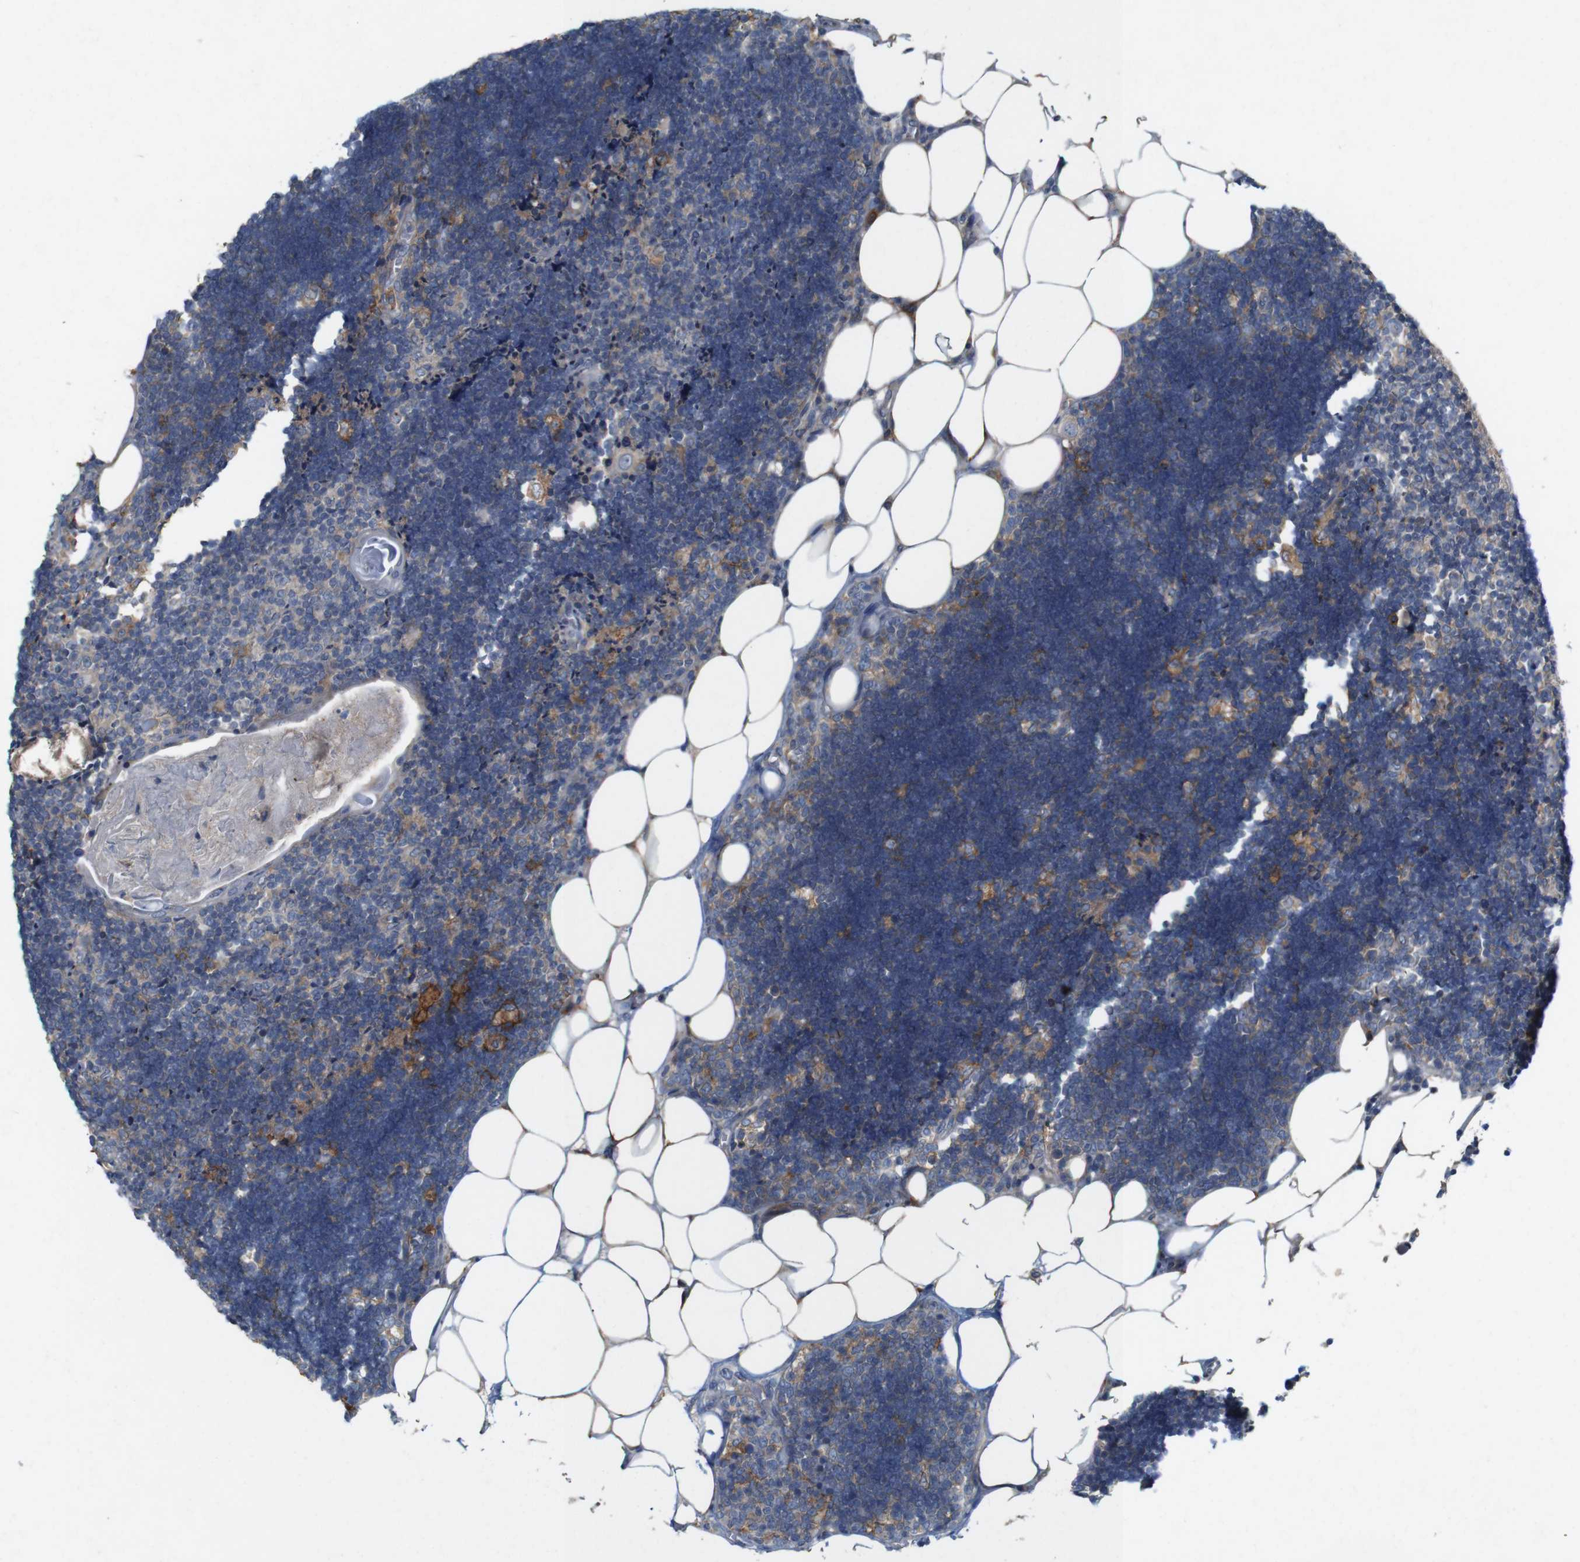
{"staining": {"intensity": "moderate", "quantity": "<25%", "location": "cytoplasmic/membranous"}, "tissue": "lymph node", "cell_type": "Germinal center cells", "image_type": "normal", "snomed": [{"axis": "morphology", "description": "Normal tissue, NOS"}, {"axis": "topography", "description": "Lymph node"}], "caption": "Benign lymph node demonstrates moderate cytoplasmic/membranous expression in approximately <25% of germinal center cells Using DAB (3,3'-diaminobenzidine) (brown) and hematoxylin (blue) stains, captured at high magnification using brightfield microscopy..", "gene": "SIGLEC8", "patient": {"sex": "male", "age": 33}}